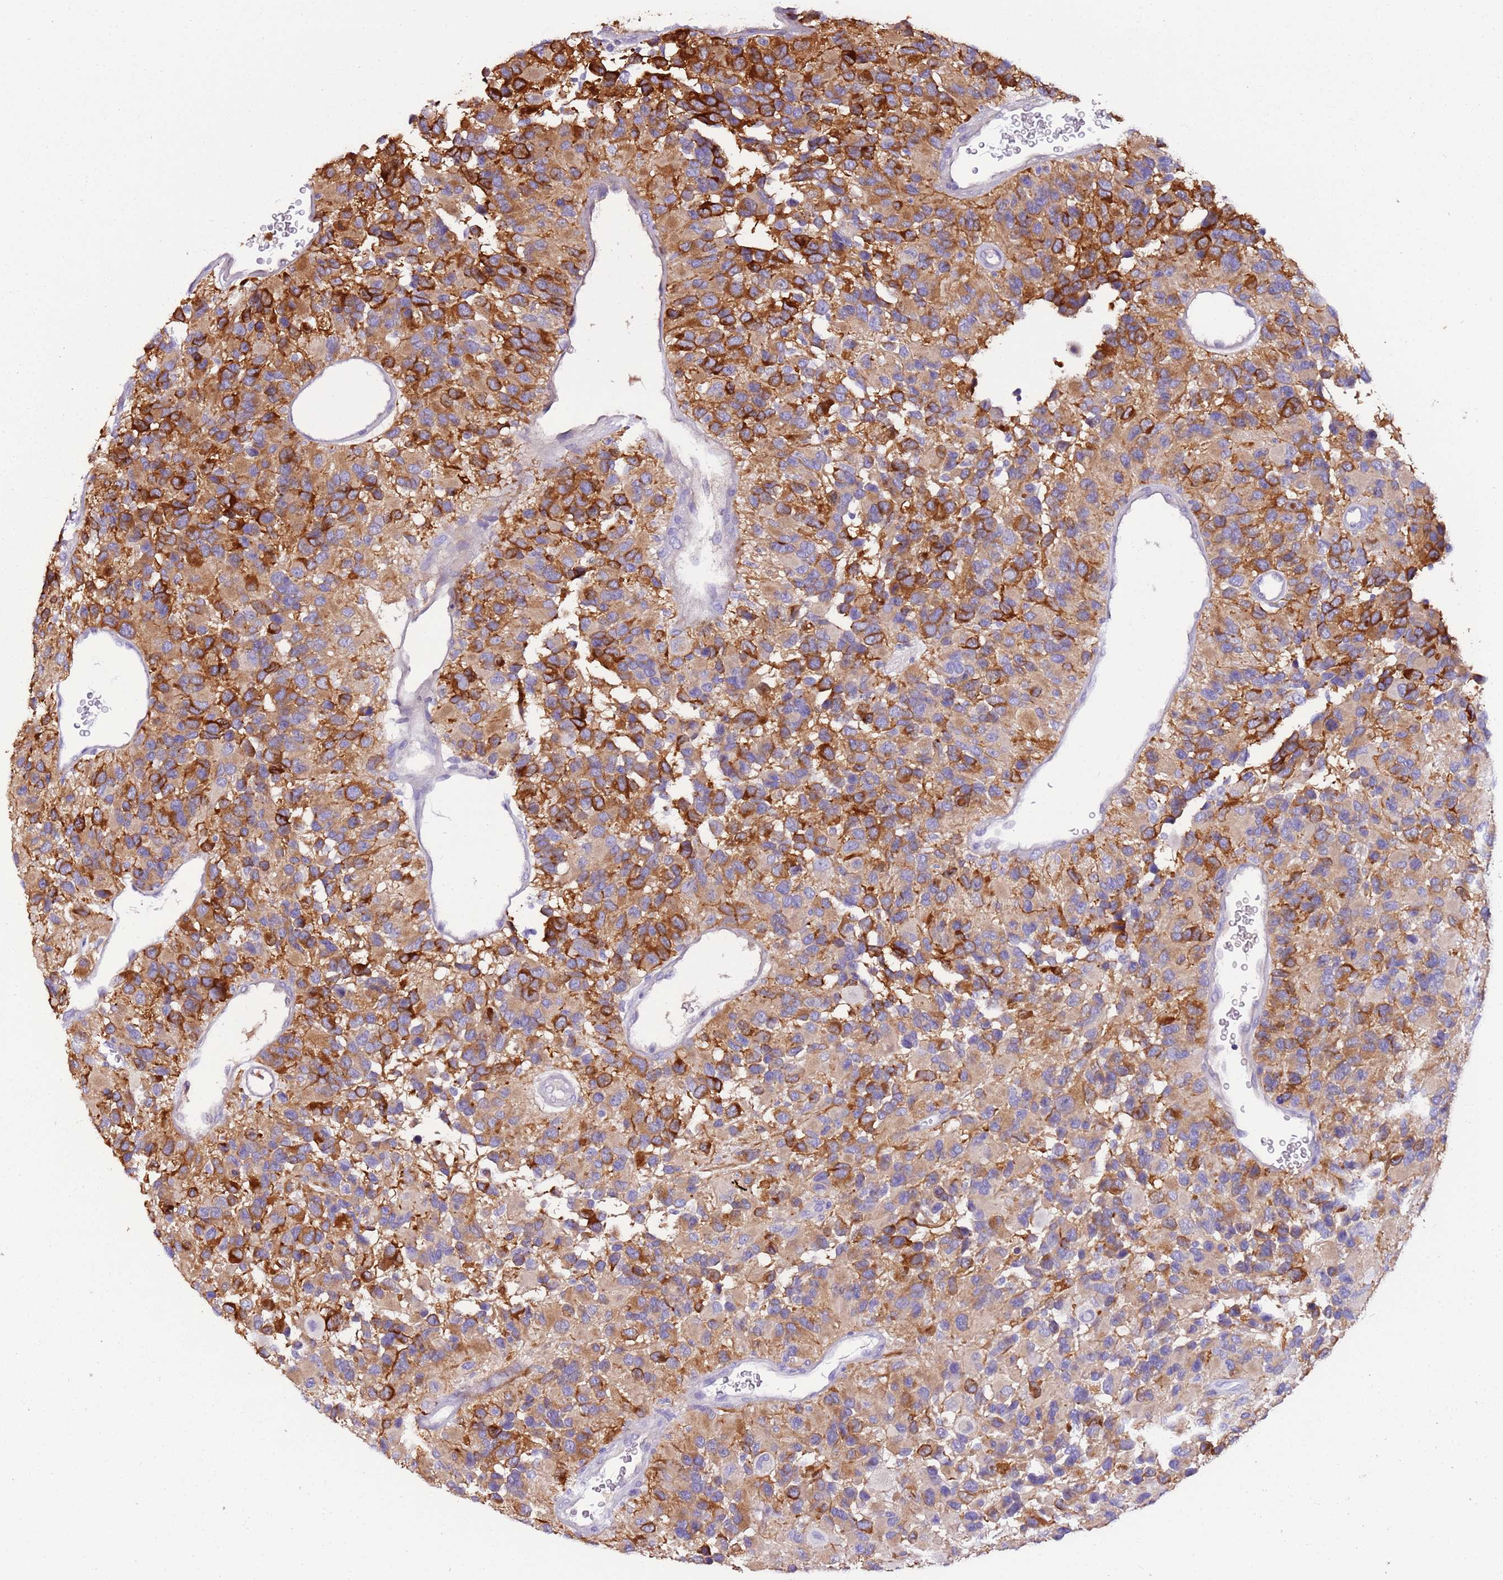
{"staining": {"intensity": "strong", "quantity": "25%-75%", "location": "cytoplasmic/membranous"}, "tissue": "glioma", "cell_type": "Tumor cells", "image_type": "cancer", "snomed": [{"axis": "morphology", "description": "Glioma, malignant, High grade"}, {"axis": "topography", "description": "Brain"}], "caption": "The histopathology image demonstrates immunohistochemical staining of glioma. There is strong cytoplasmic/membranous positivity is seen in approximately 25%-75% of tumor cells.", "gene": "FAM174C", "patient": {"sex": "male", "age": 77}}